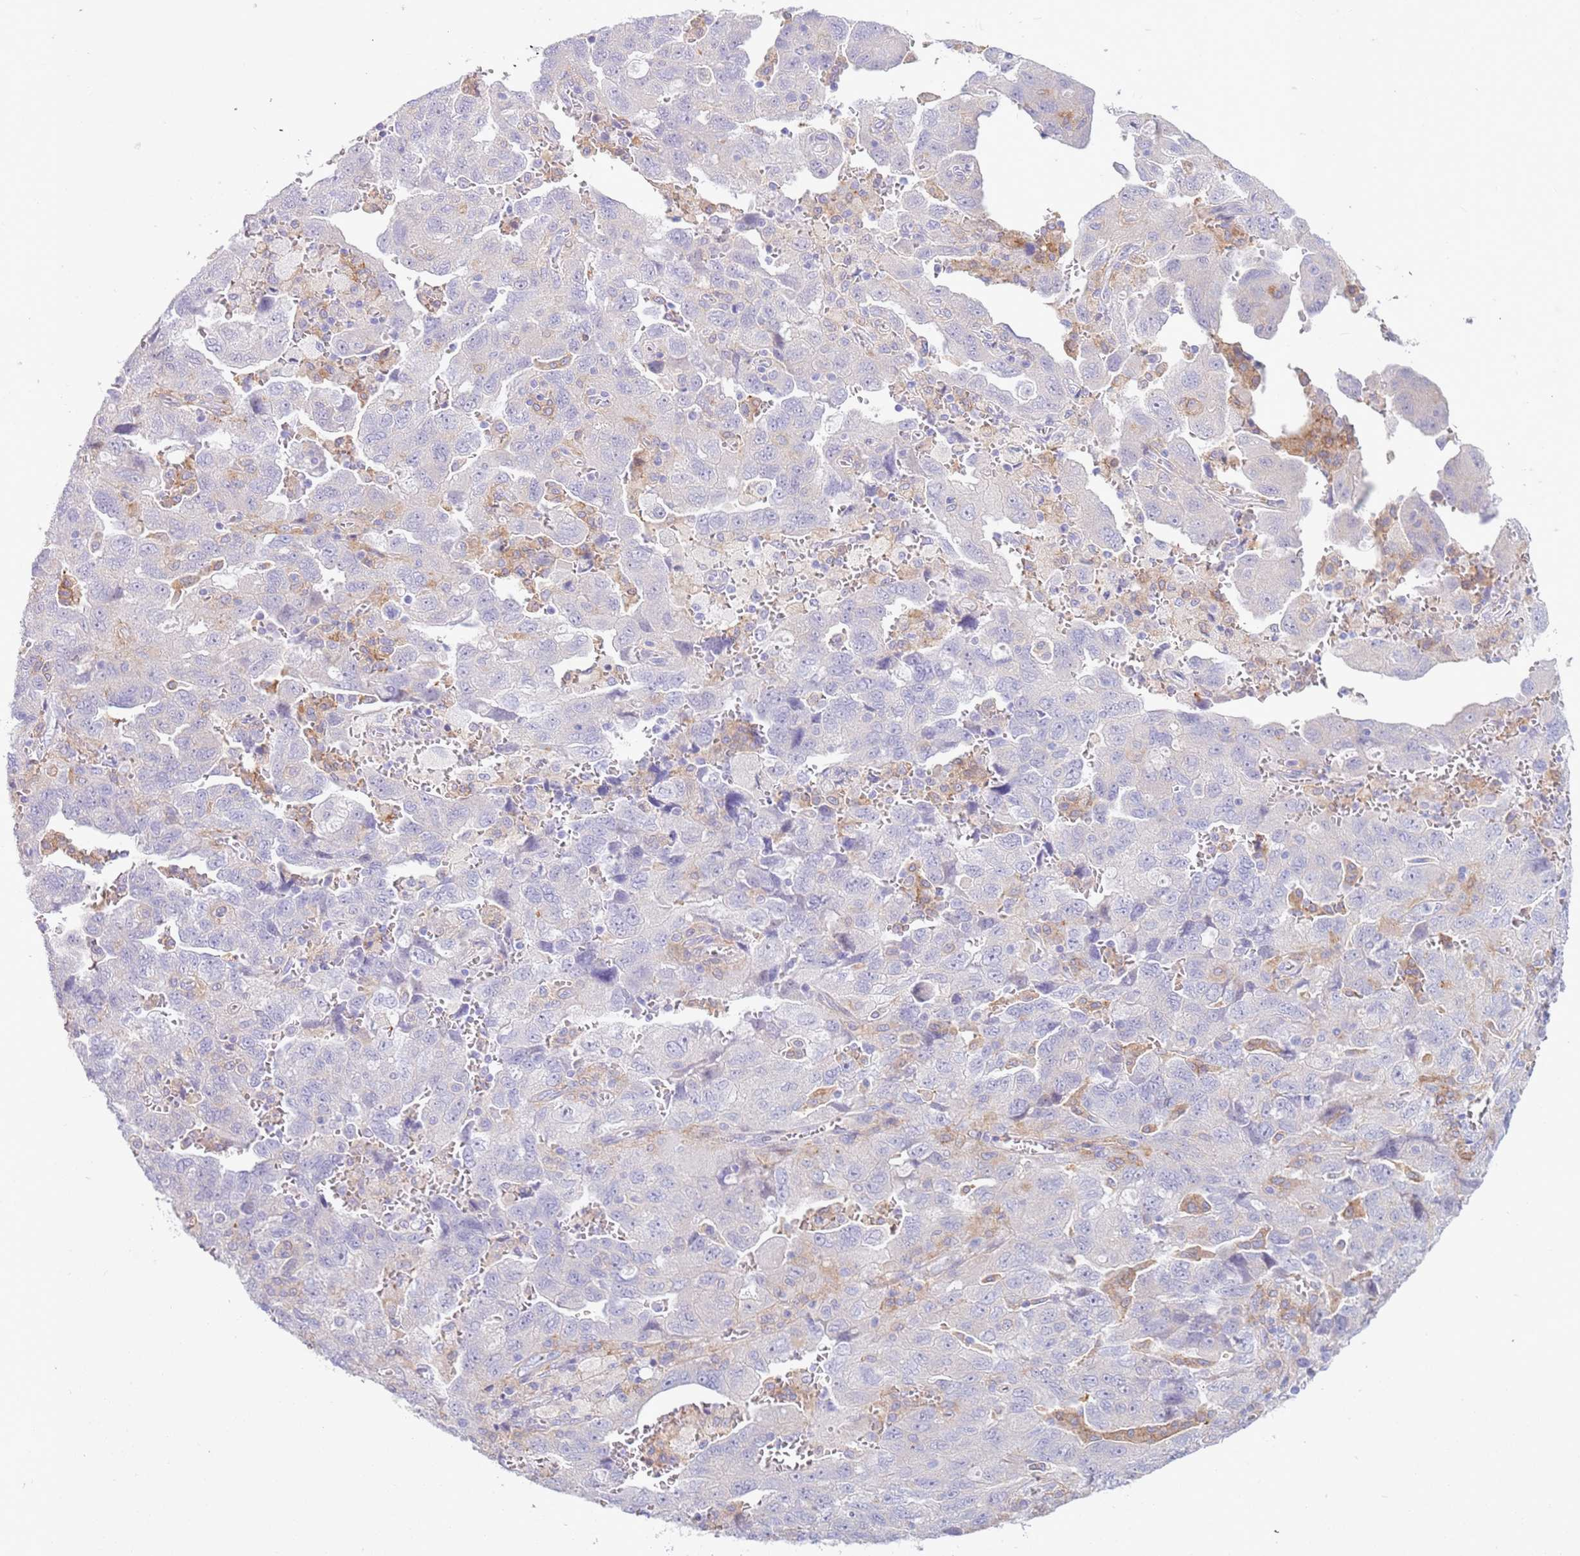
{"staining": {"intensity": "negative", "quantity": "none", "location": "none"}, "tissue": "ovarian cancer", "cell_type": "Tumor cells", "image_type": "cancer", "snomed": [{"axis": "morphology", "description": "Carcinoma, NOS"}, {"axis": "morphology", "description": "Cystadenocarcinoma, serous, NOS"}, {"axis": "topography", "description": "Ovary"}], "caption": "This is an immunohistochemistry image of human carcinoma (ovarian). There is no positivity in tumor cells.", "gene": "SNX6", "patient": {"sex": "female", "age": 69}}